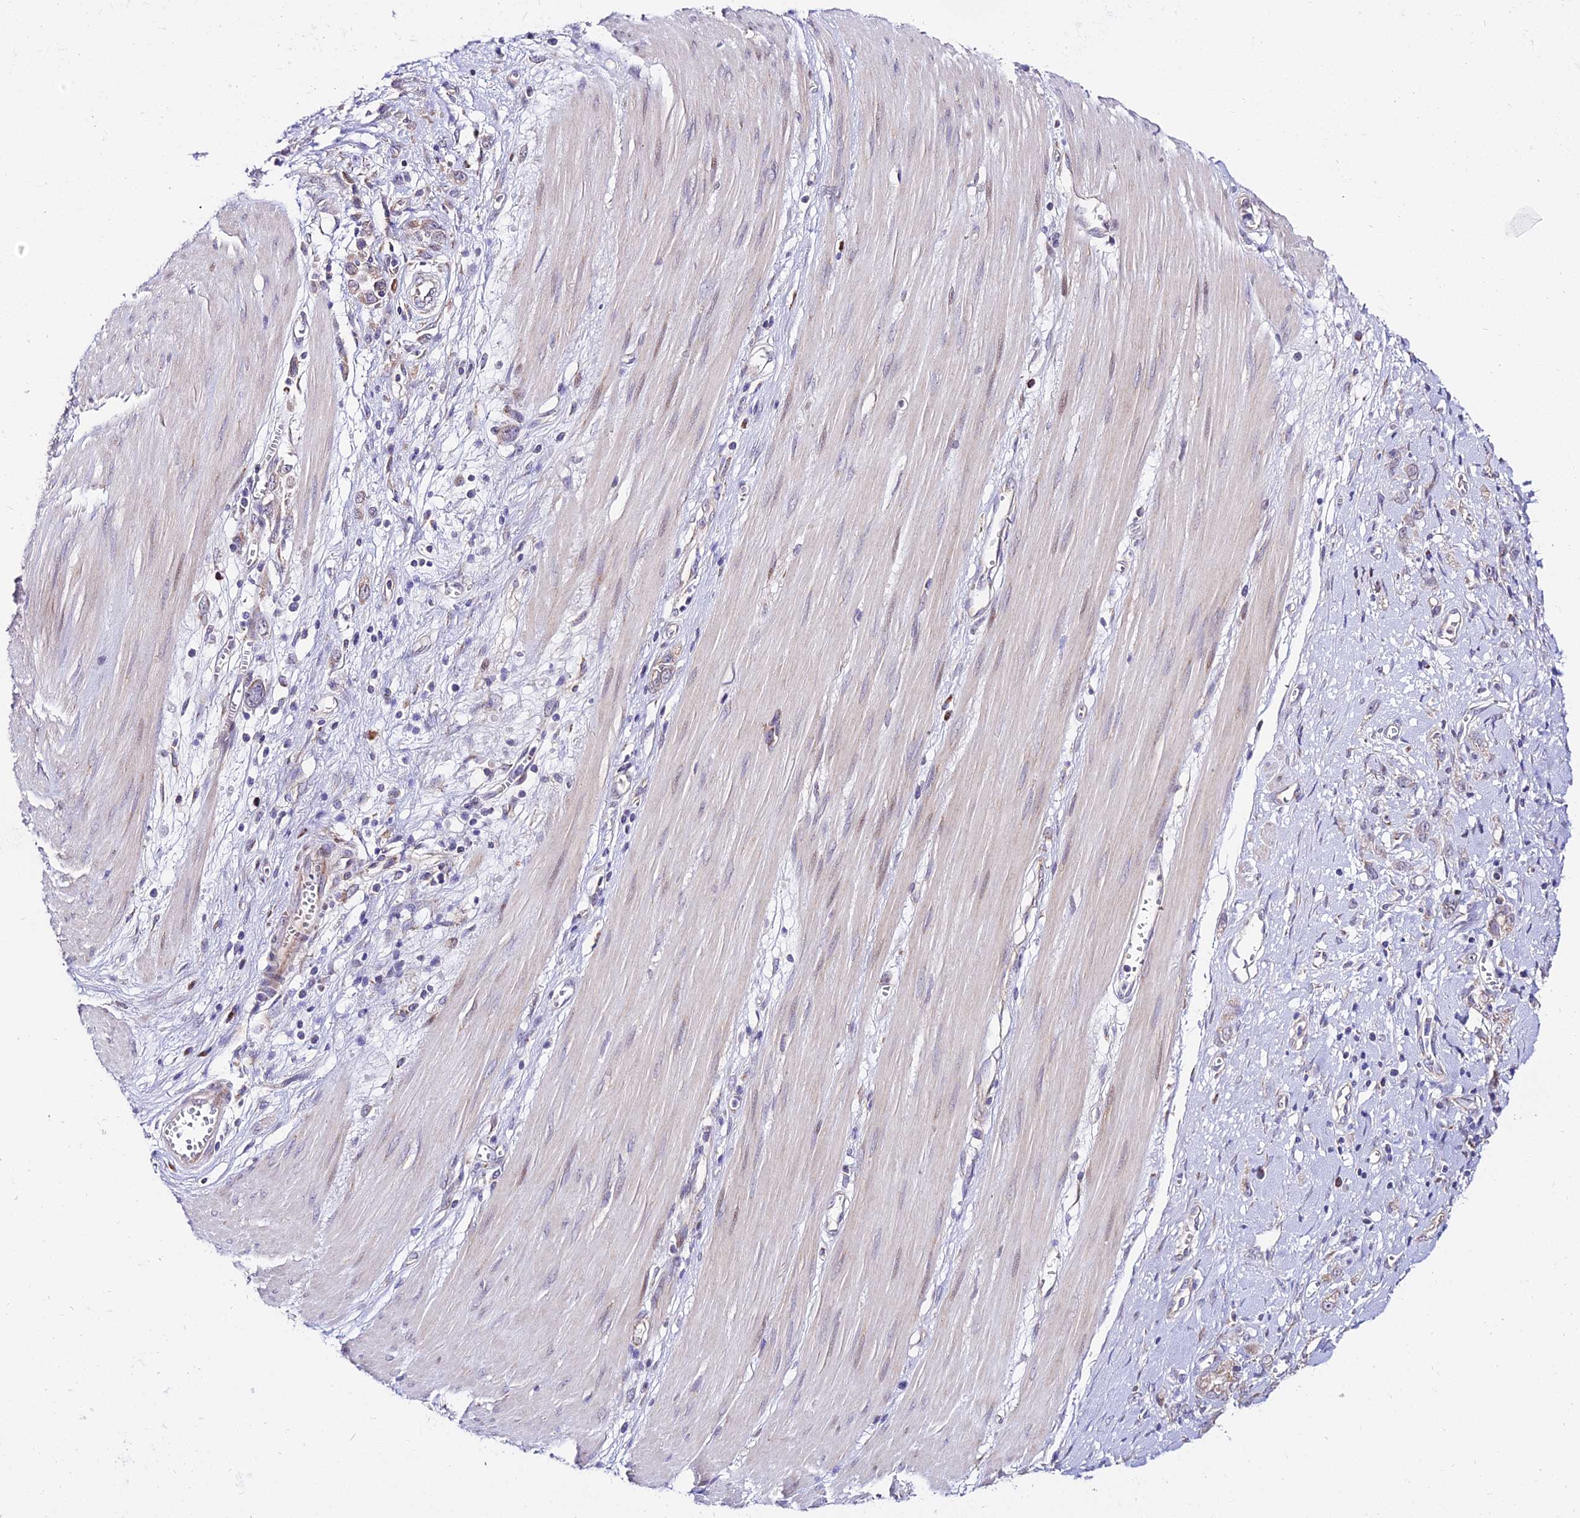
{"staining": {"intensity": "weak", "quantity": "25%-75%", "location": "cytoplasmic/membranous"}, "tissue": "stomach cancer", "cell_type": "Tumor cells", "image_type": "cancer", "snomed": [{"axis": "morphology", "description": "Adenocarcinoma, NOS"}, {"axis": "topography", "description": "Stomach"}], "caption": "Stomach adenocarcinoma stained for a protein displays weak cytoplasmic/membranous positivity in tumor cells. The staining is performed using DAB brown chromogen to label protein expression. The nuclei are counter-stained blue using hematoxylin.", "gene": "ATP5PB", "patient": {"sex": "female", "age": 76}}